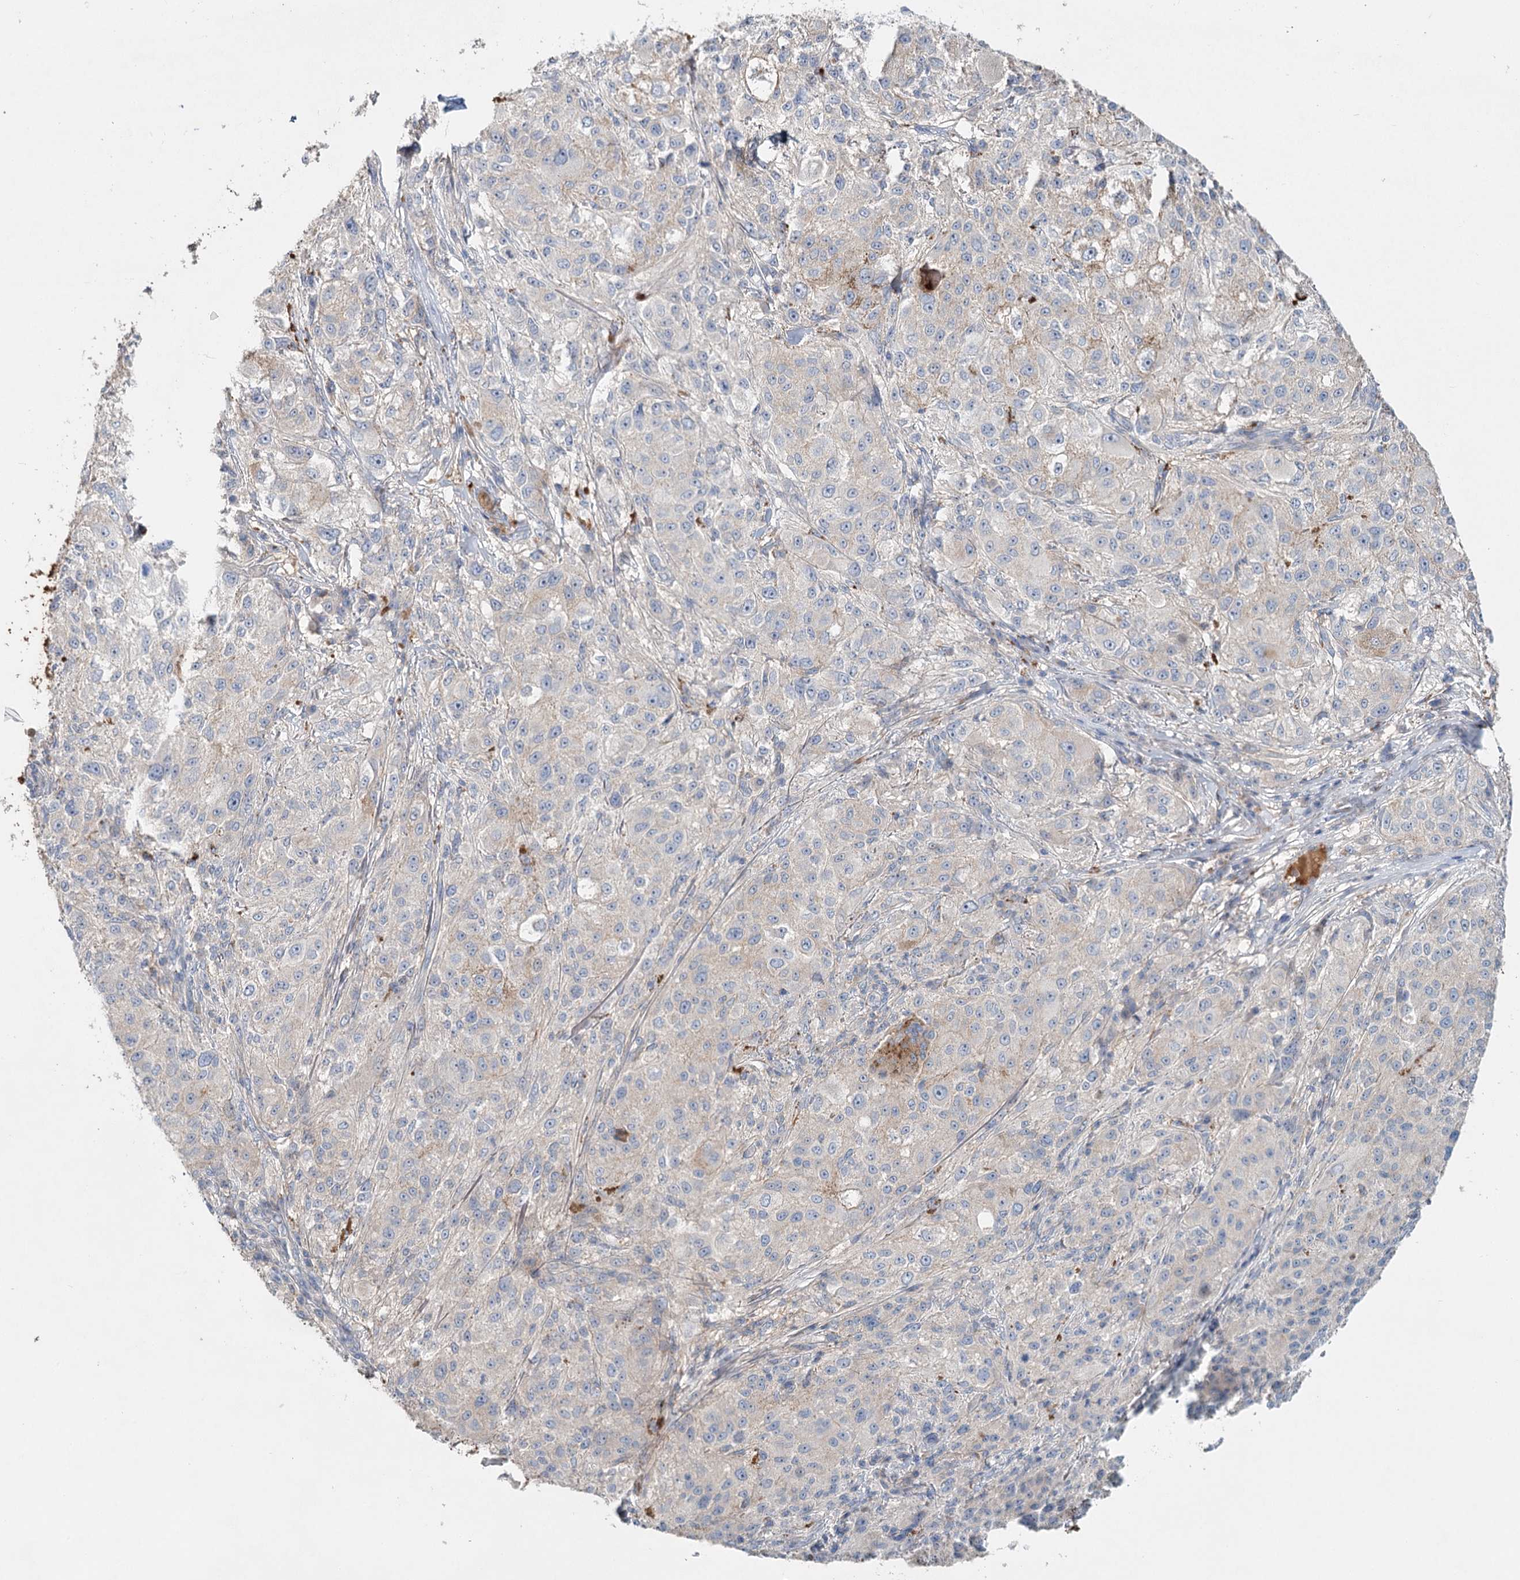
{"staining": {"intensity": "negative", "quantity": "none", "location": "none"}, "tissue": "melanoma", "cell_type": "Tumor cells", "image_type": "cancer", "snomed": [{"axis": "morphology", "description": "Necrosis, NOS"}, {"axis": "morphology", "description": "Malignant melanoma, NOS"}, {"axis": "topography", "description": "Skin"}], "caption": "Immunohistochemical staining of melanoma demonstrates no significant staining in tumor cells.", "gene": "ALKBH8", "patient": {"sex": "female", "age": 87}}